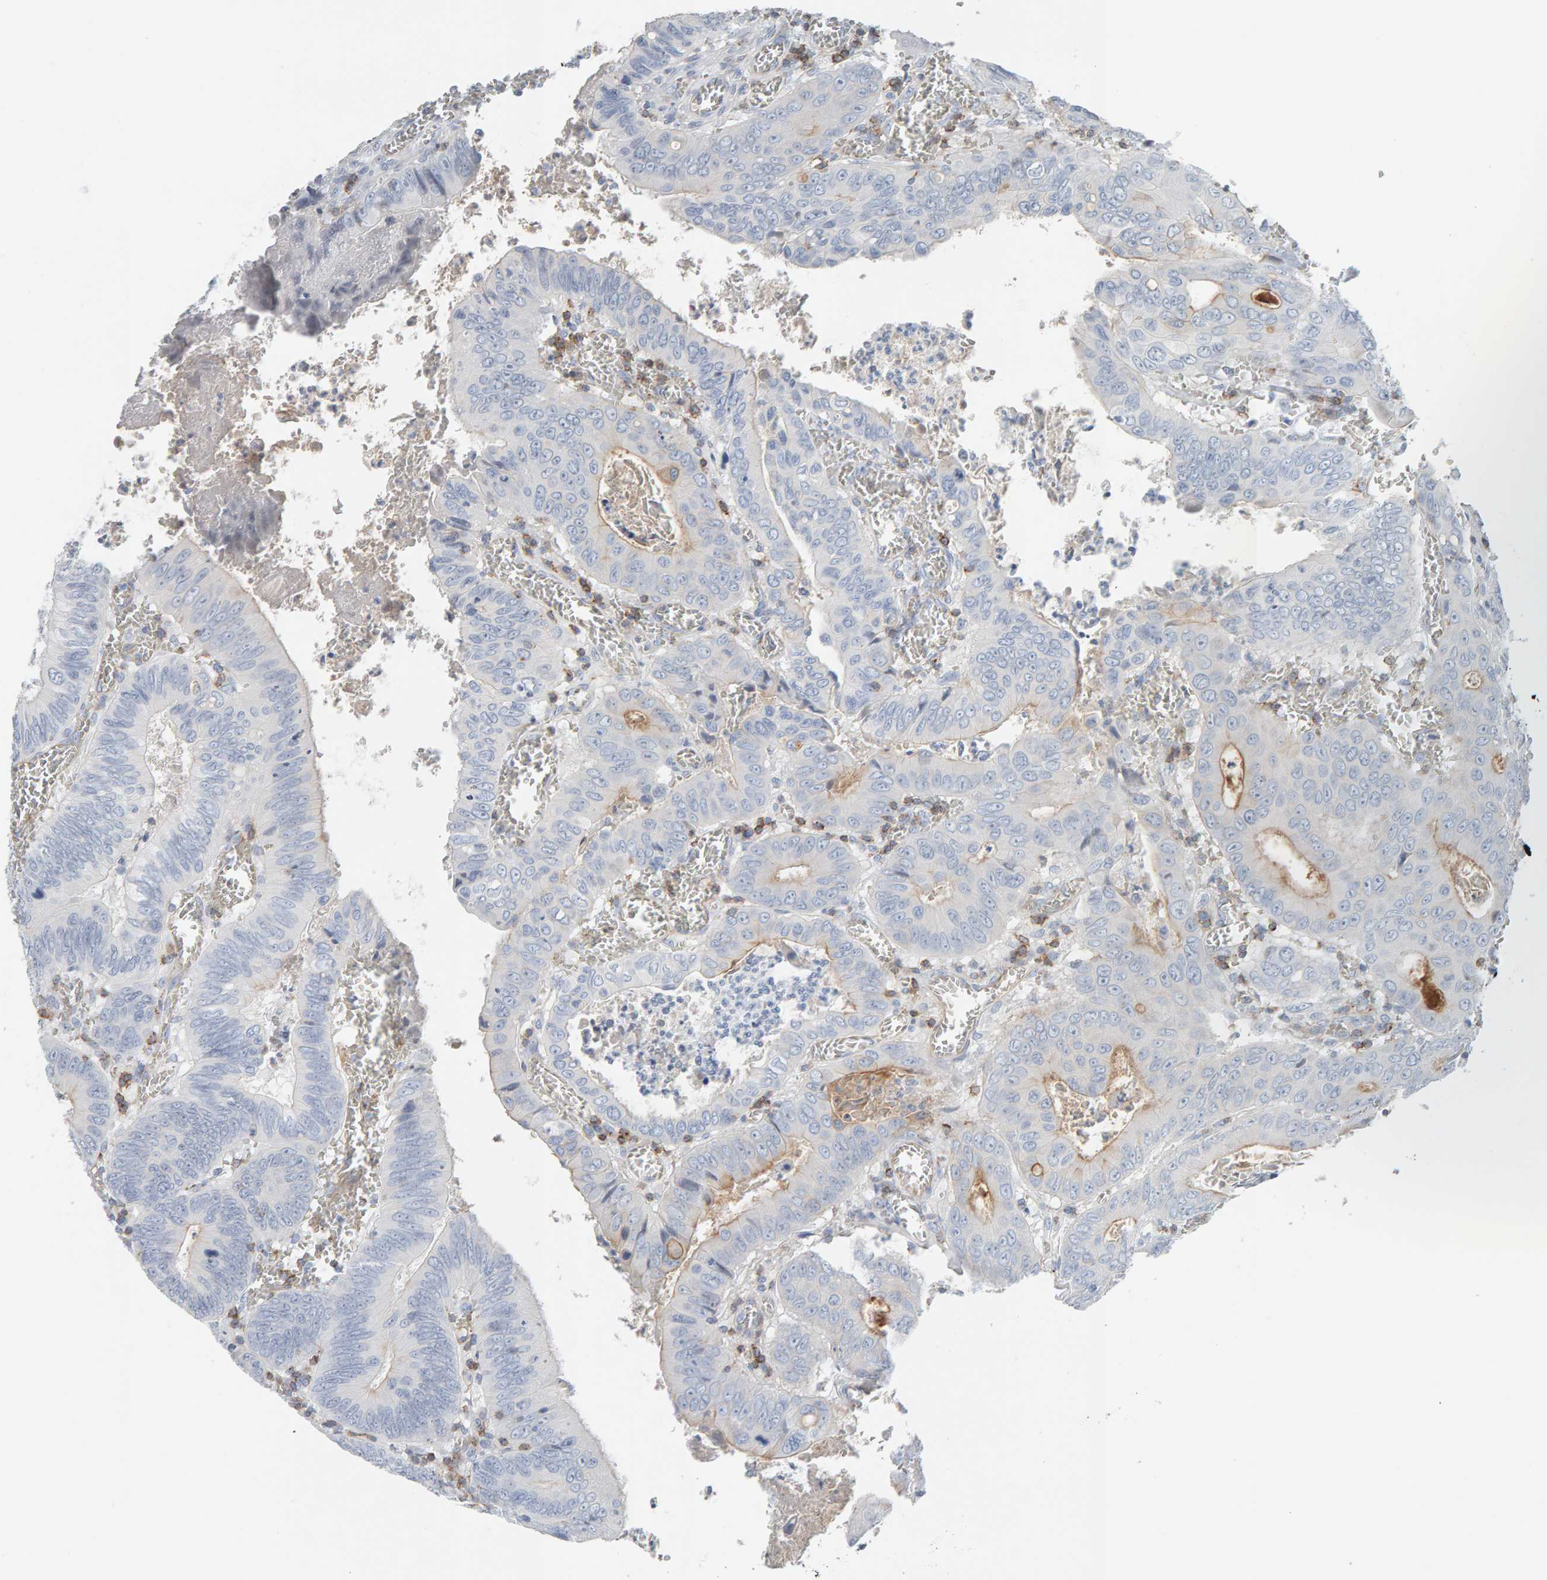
{"staining": {"intensity": "moderate", "quantity": "<25%", "location": "cytoplasmic/membranous"}, "tissue": "colorectal cancer", "cell_type": "Tumor cells", "image_type": "cancer", "snomed": [{"axis": "morphology", "description": "Inflammation, NOS"}, {"axis": "morphology", "description": "Adenocarcinoma, NOS"}, {"axis": "topography", "description": "Colon"}], "caption": "Moderate cytoplasmic/membranous expression is present in about <25% of tumor cells in colorectal cancer (adenocarcinoma). (IHC, brightfield microscopy, high magnification).", "gene": "FYN", "patient": {"sex": "male", "age": 72}}